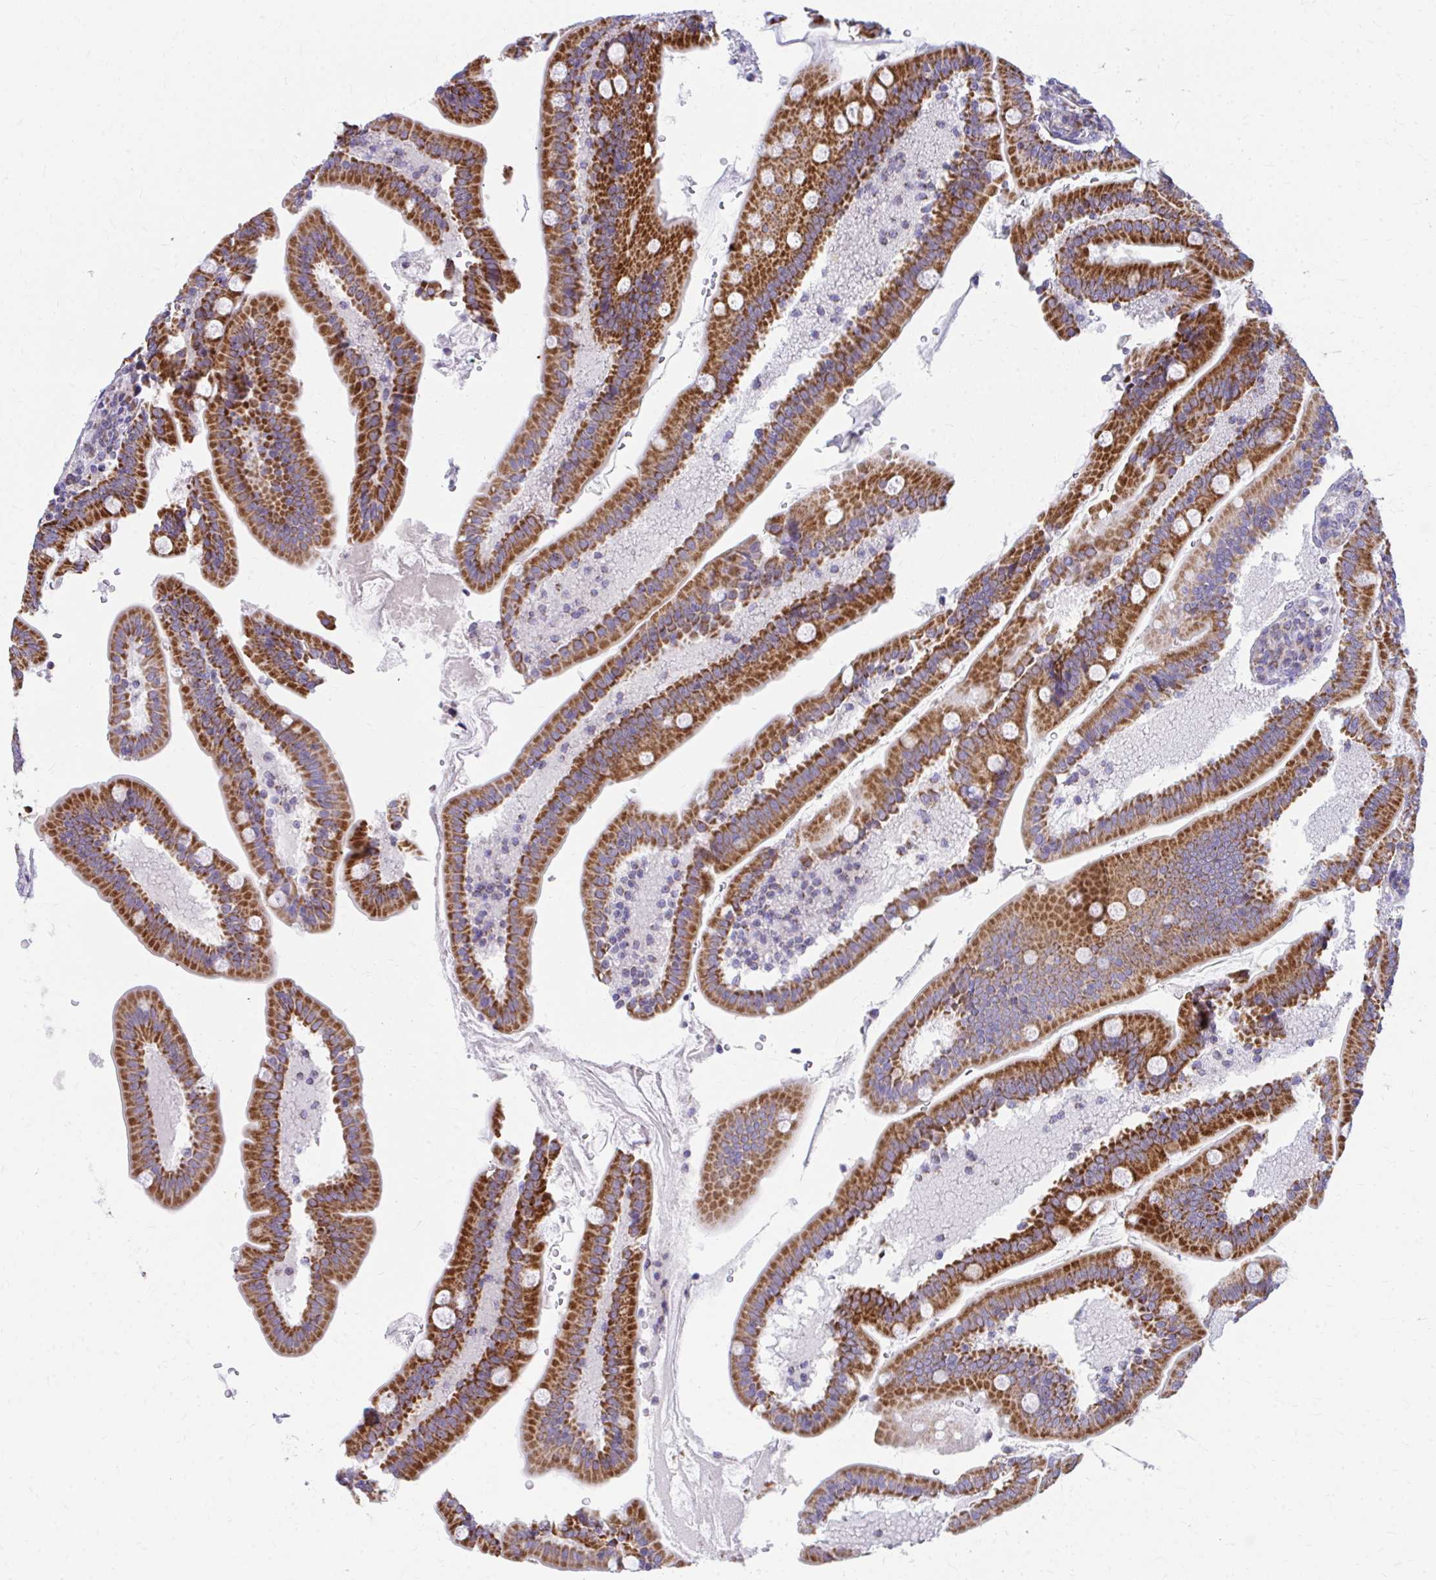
{"staining": {"intensity": "strong", "quantity": ">75%", "location": "cytoplasmic/membranous"}, "tissue": "duodenum", "cell_type": "Glandular cells", "image_type": "normal", "snomed": [{"axis": "morphology", "description": "Normal tissue, NOS"}, {"axis": "topography", "description": "Duodenum"}], "caption": "The immunohistochemical stain shows strong cytoplasmic/membranous staining in glandular cells of benign duodenum.", "gene": "MRPL19", "patient": {"sex": "female", "age": 67}}